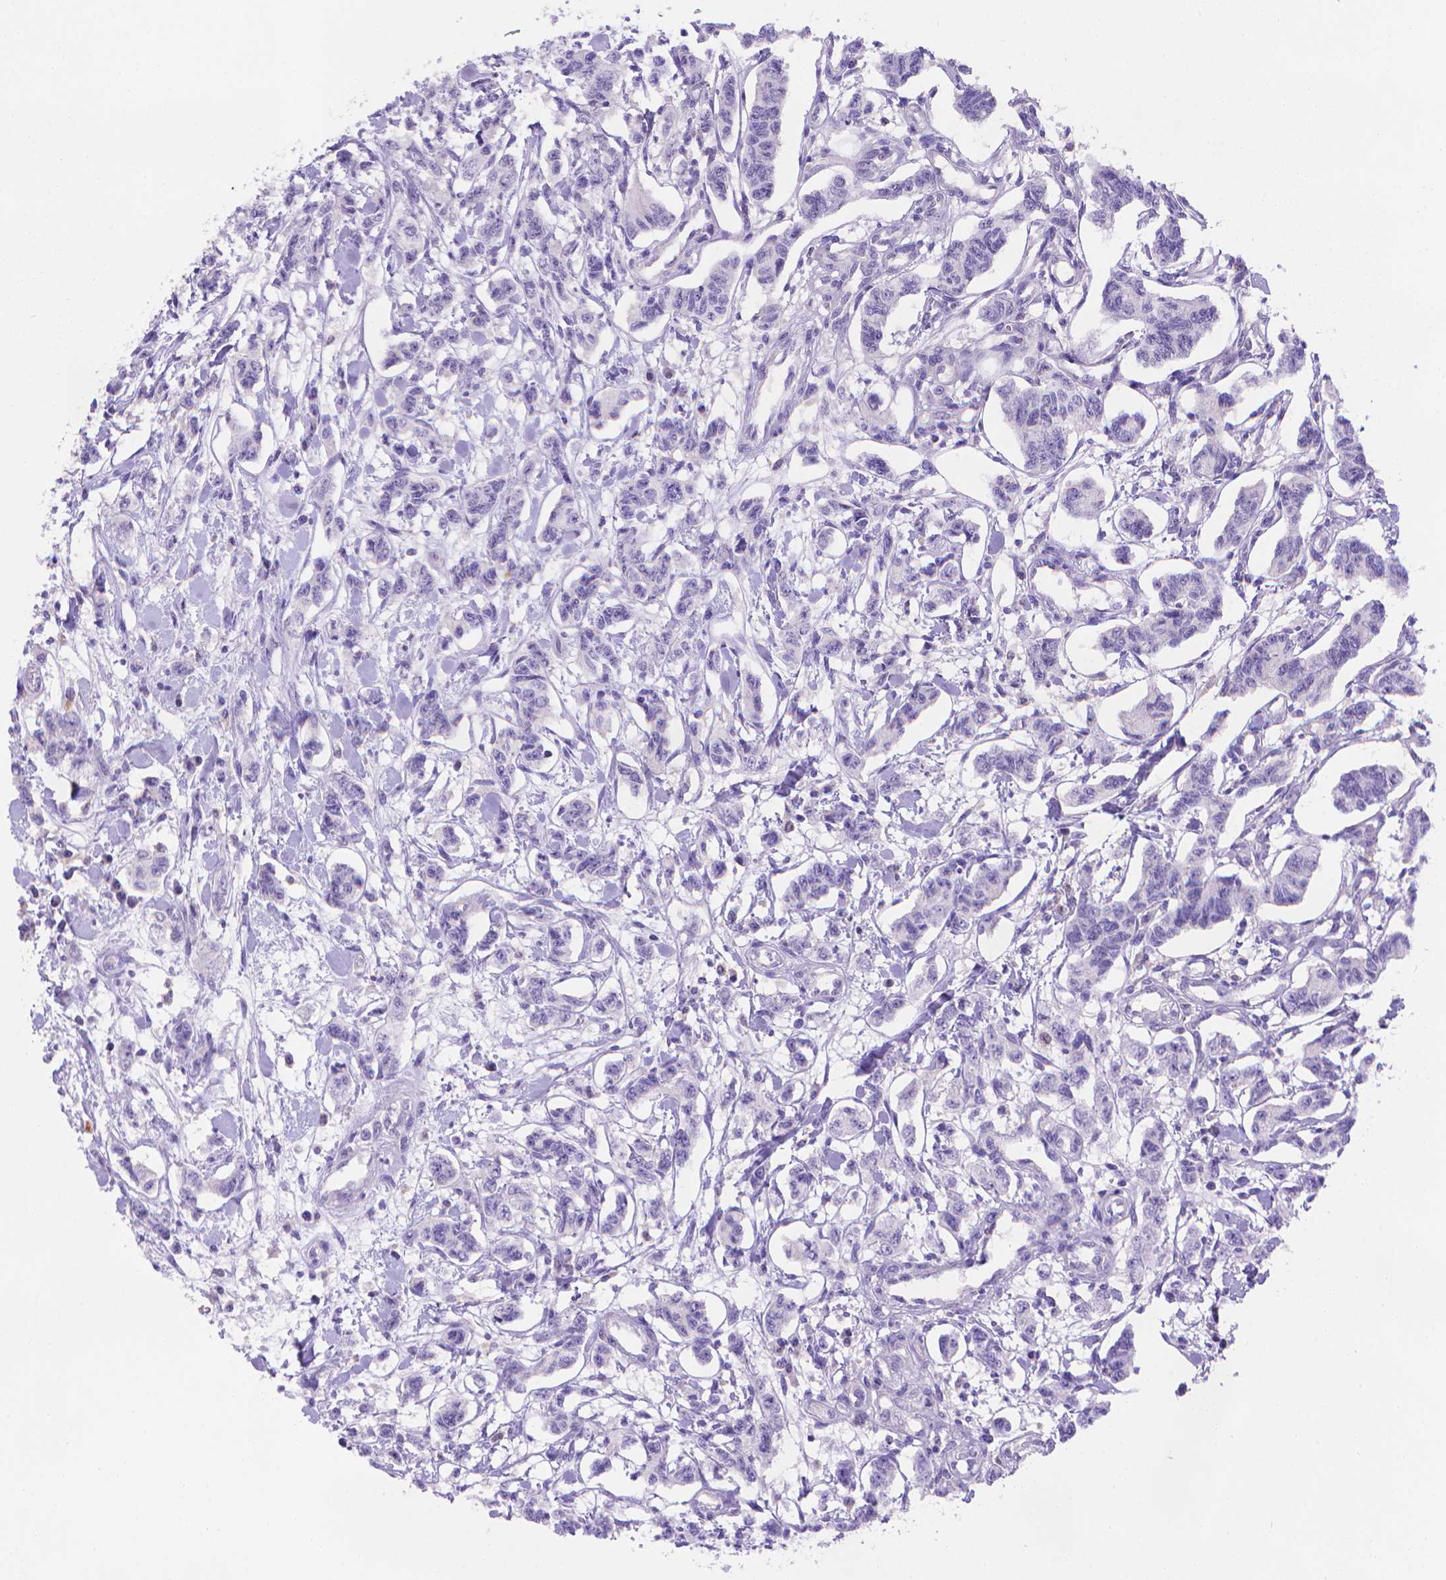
{"staining": {"intensity": "negative", "quantity": "none", "location": "none"}, "tissue": "carcinoid", "cell_type": "Tumor cells", "image_type": "cancer", "snomed": [{"axis": "morphology", "description": "Carcinoid, malignant, NOS"}, {"axis": "topography", "description": "Kidney"}], "caption": "Tumor cells are negative for protein expression in human carcinoid (malignant).", "gene": "FGD2", "patient": {"sex": "female", "age": 41}}